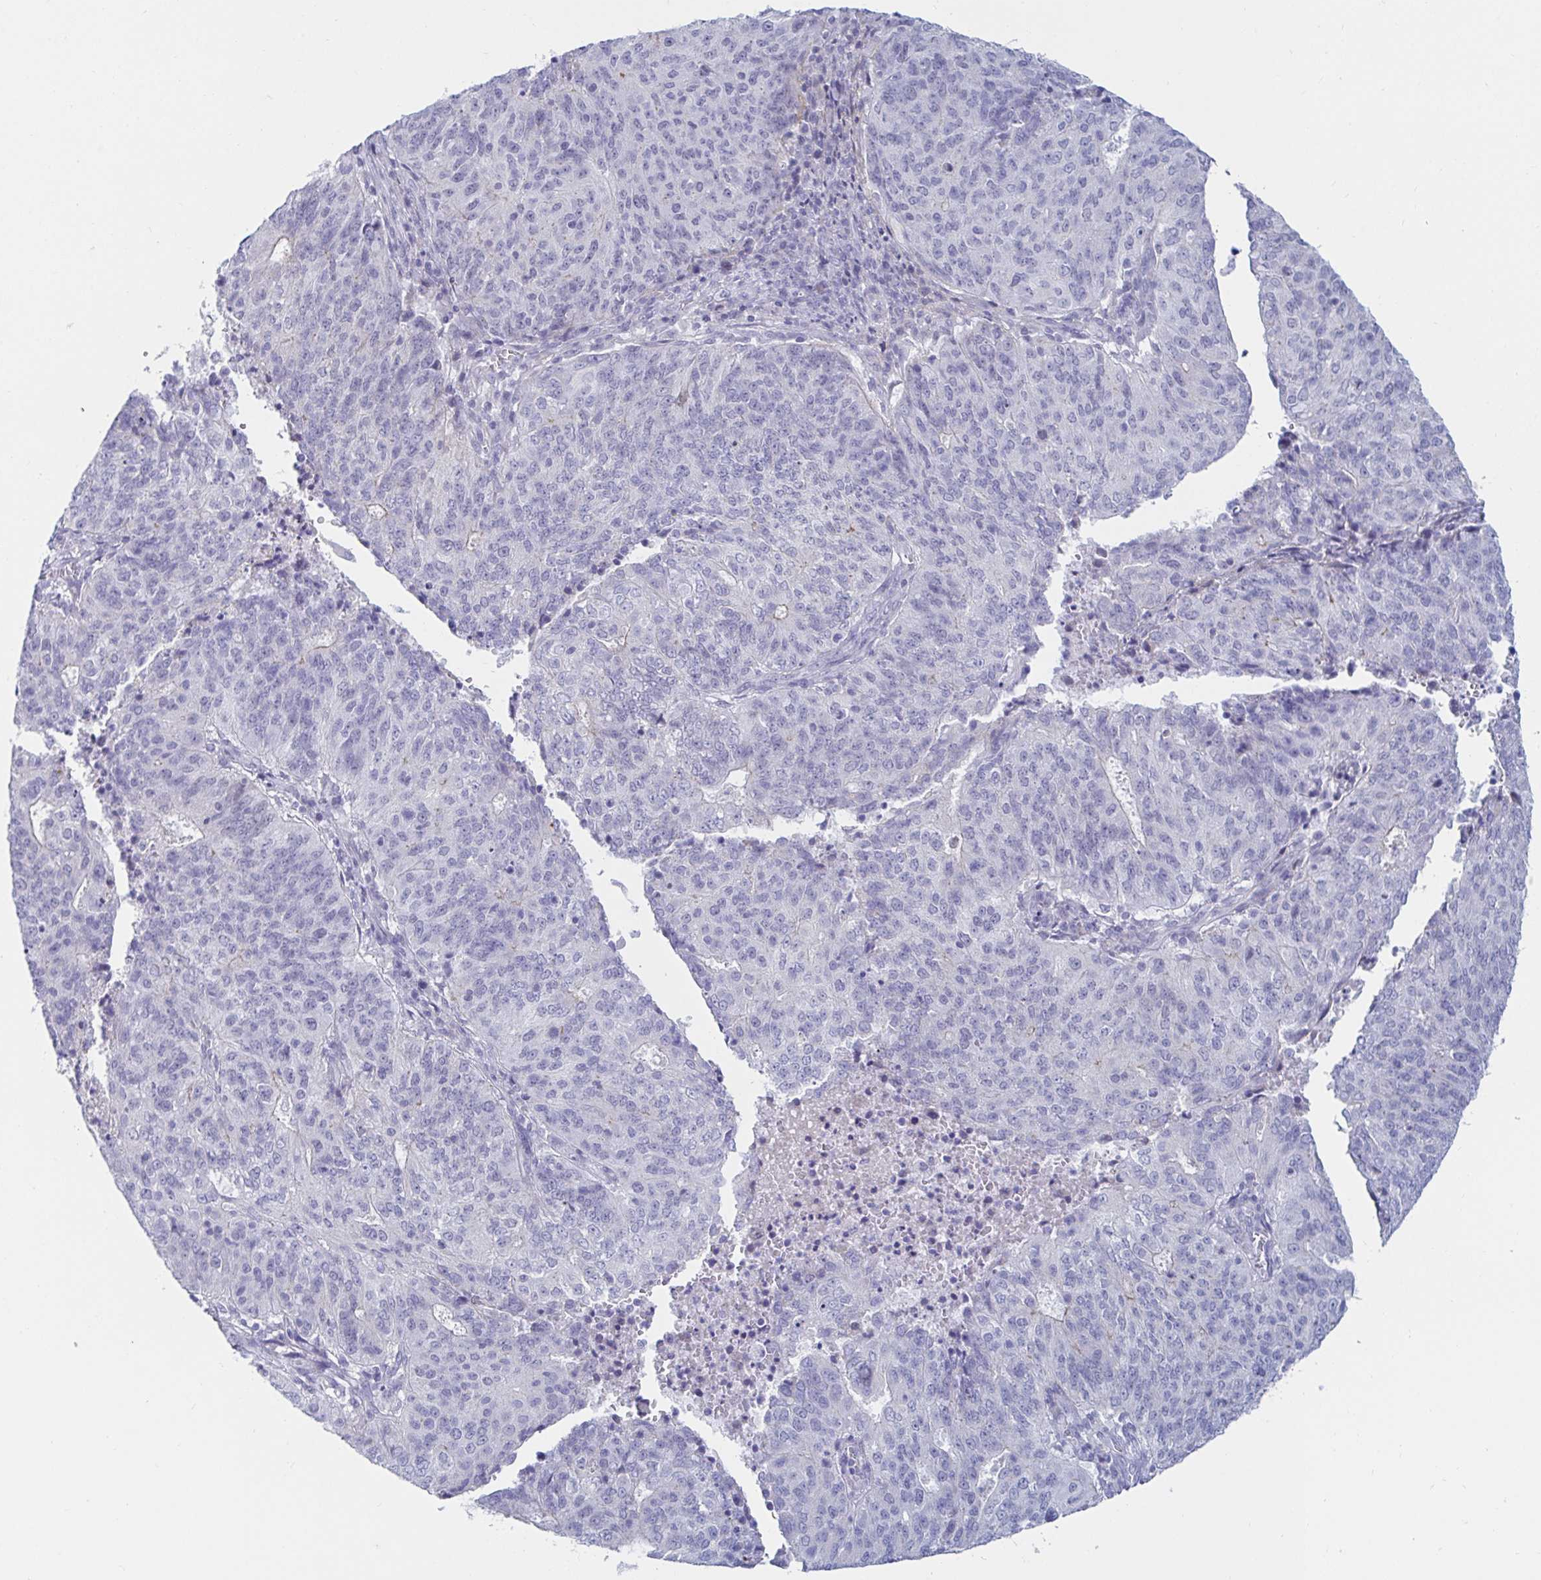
{"staining": {"intensity": "negative", "quantity": "none", "location": "none"}, "tissue": "endometrial cancer", "cell_type": "Tumor cells", "image_type": "cancer", "snomed": [{"axis": "morphology", "description": "Adenocarcinoma, NOS"}, {"axis": "topography", "description": "Endometrium"}], "caption": "IHC image of neoplastic tissue: human adenocarcinoma (endometrial) stained with DAB (3,3'-diaminobenzidine) demonstrates no significant protein expression in tumor cells. (Immunohistochemistry (ihc), brightfield microscopy, high magnification).", "gene": "OR10K1", "patient": {"sex": "female", "age": 82}}